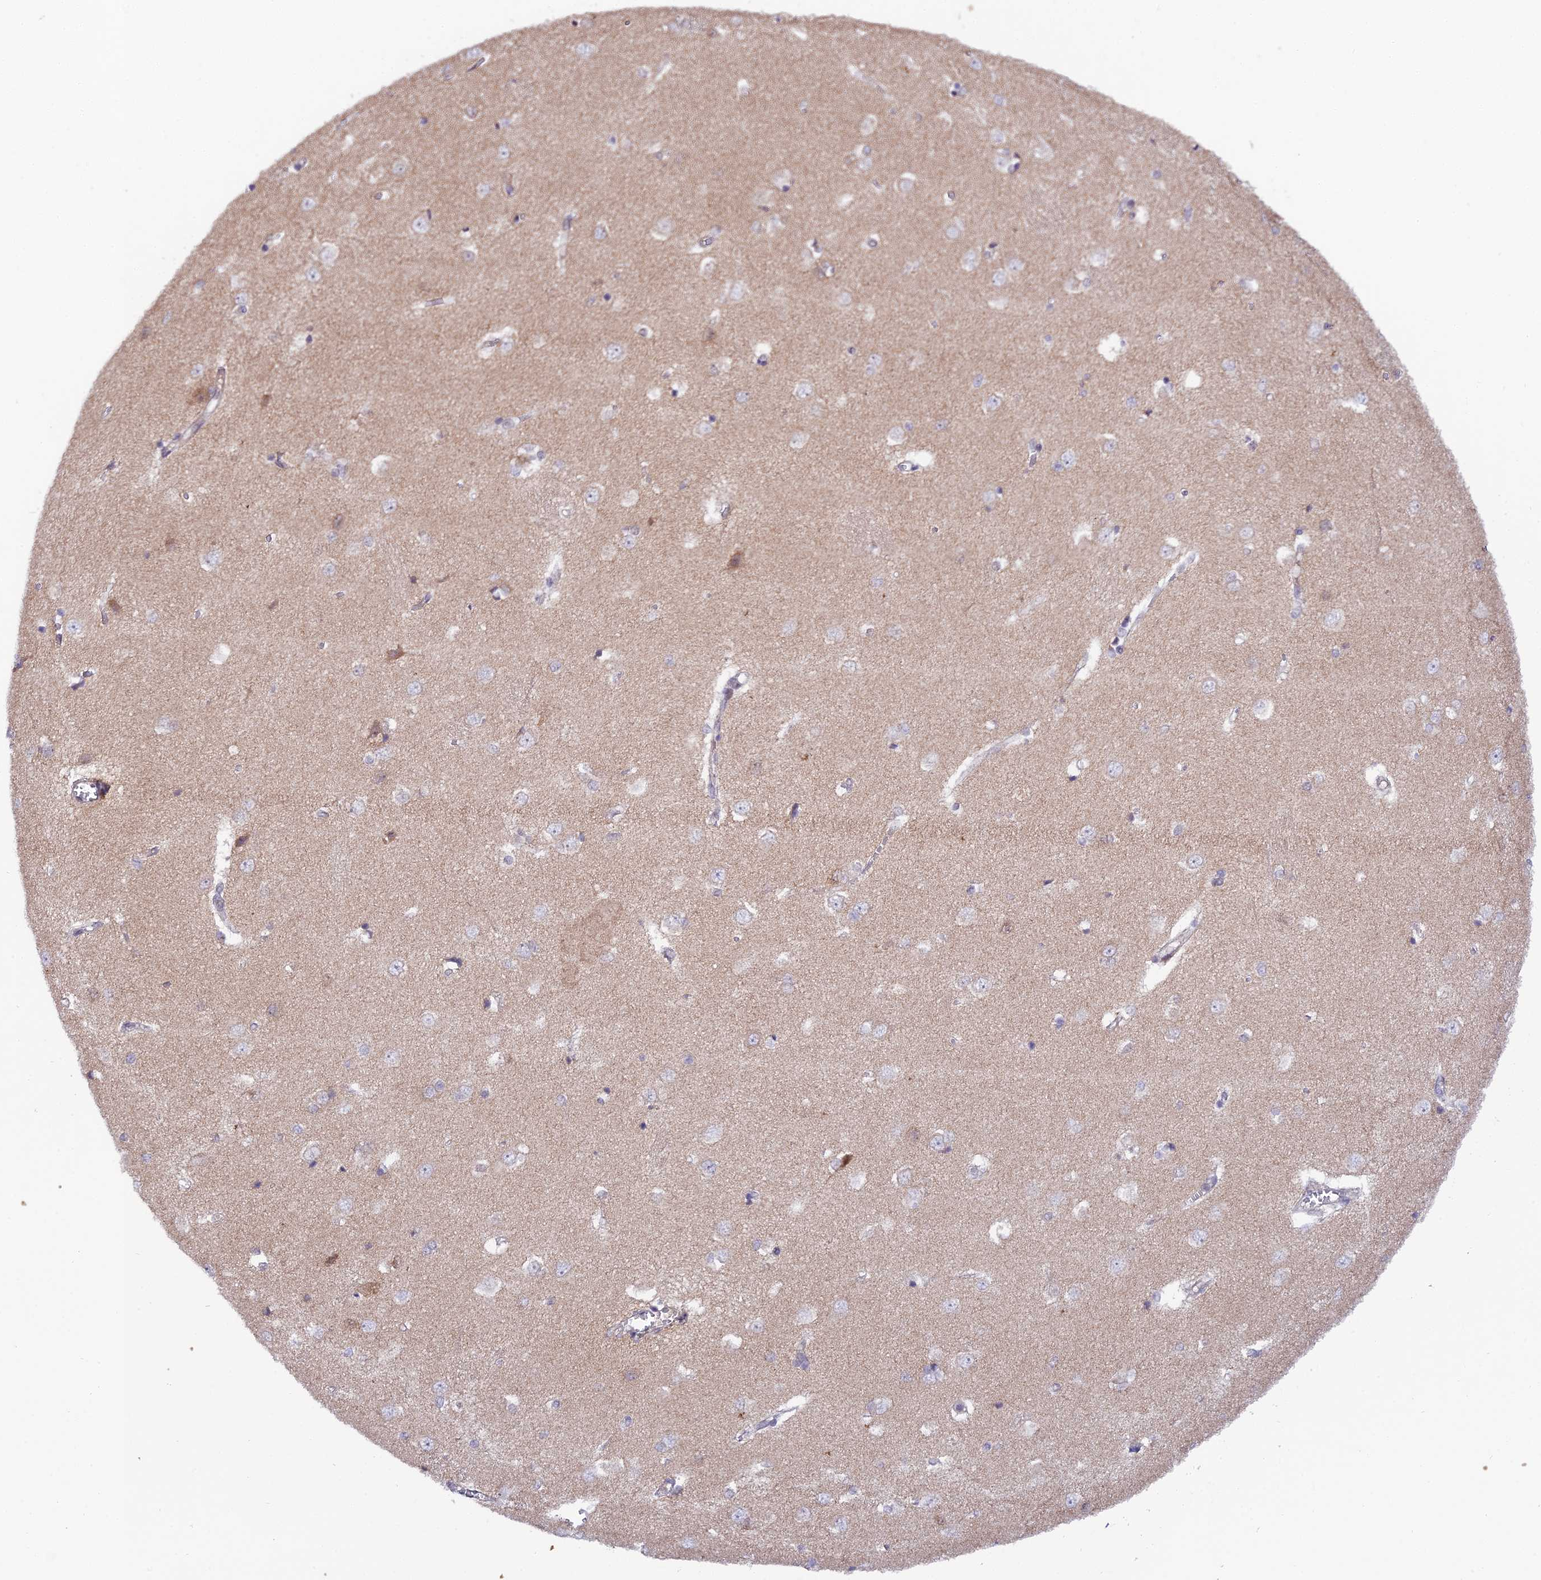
{"staining": {"intensity": "negative", "quantity": "none", "location": "none"}, "tissue": "caudate", "cell_type": "Glial cells", "image_type": "normal", "snomed": [{"axis": "morphology", "description": "Normal tissue, NOS"}, {"axis": "topography", "description": "Lateral ventricle wall"}], "caption": "High power microscopy histopathology image of an immunohistochemistry histopathology image of normal caudate, revealing no significant staining in glial cells. (DAB IHC with hematoxylin counter stain).", "gene": "TRIM40", "patient": {"sex": "male", "age": 37}}